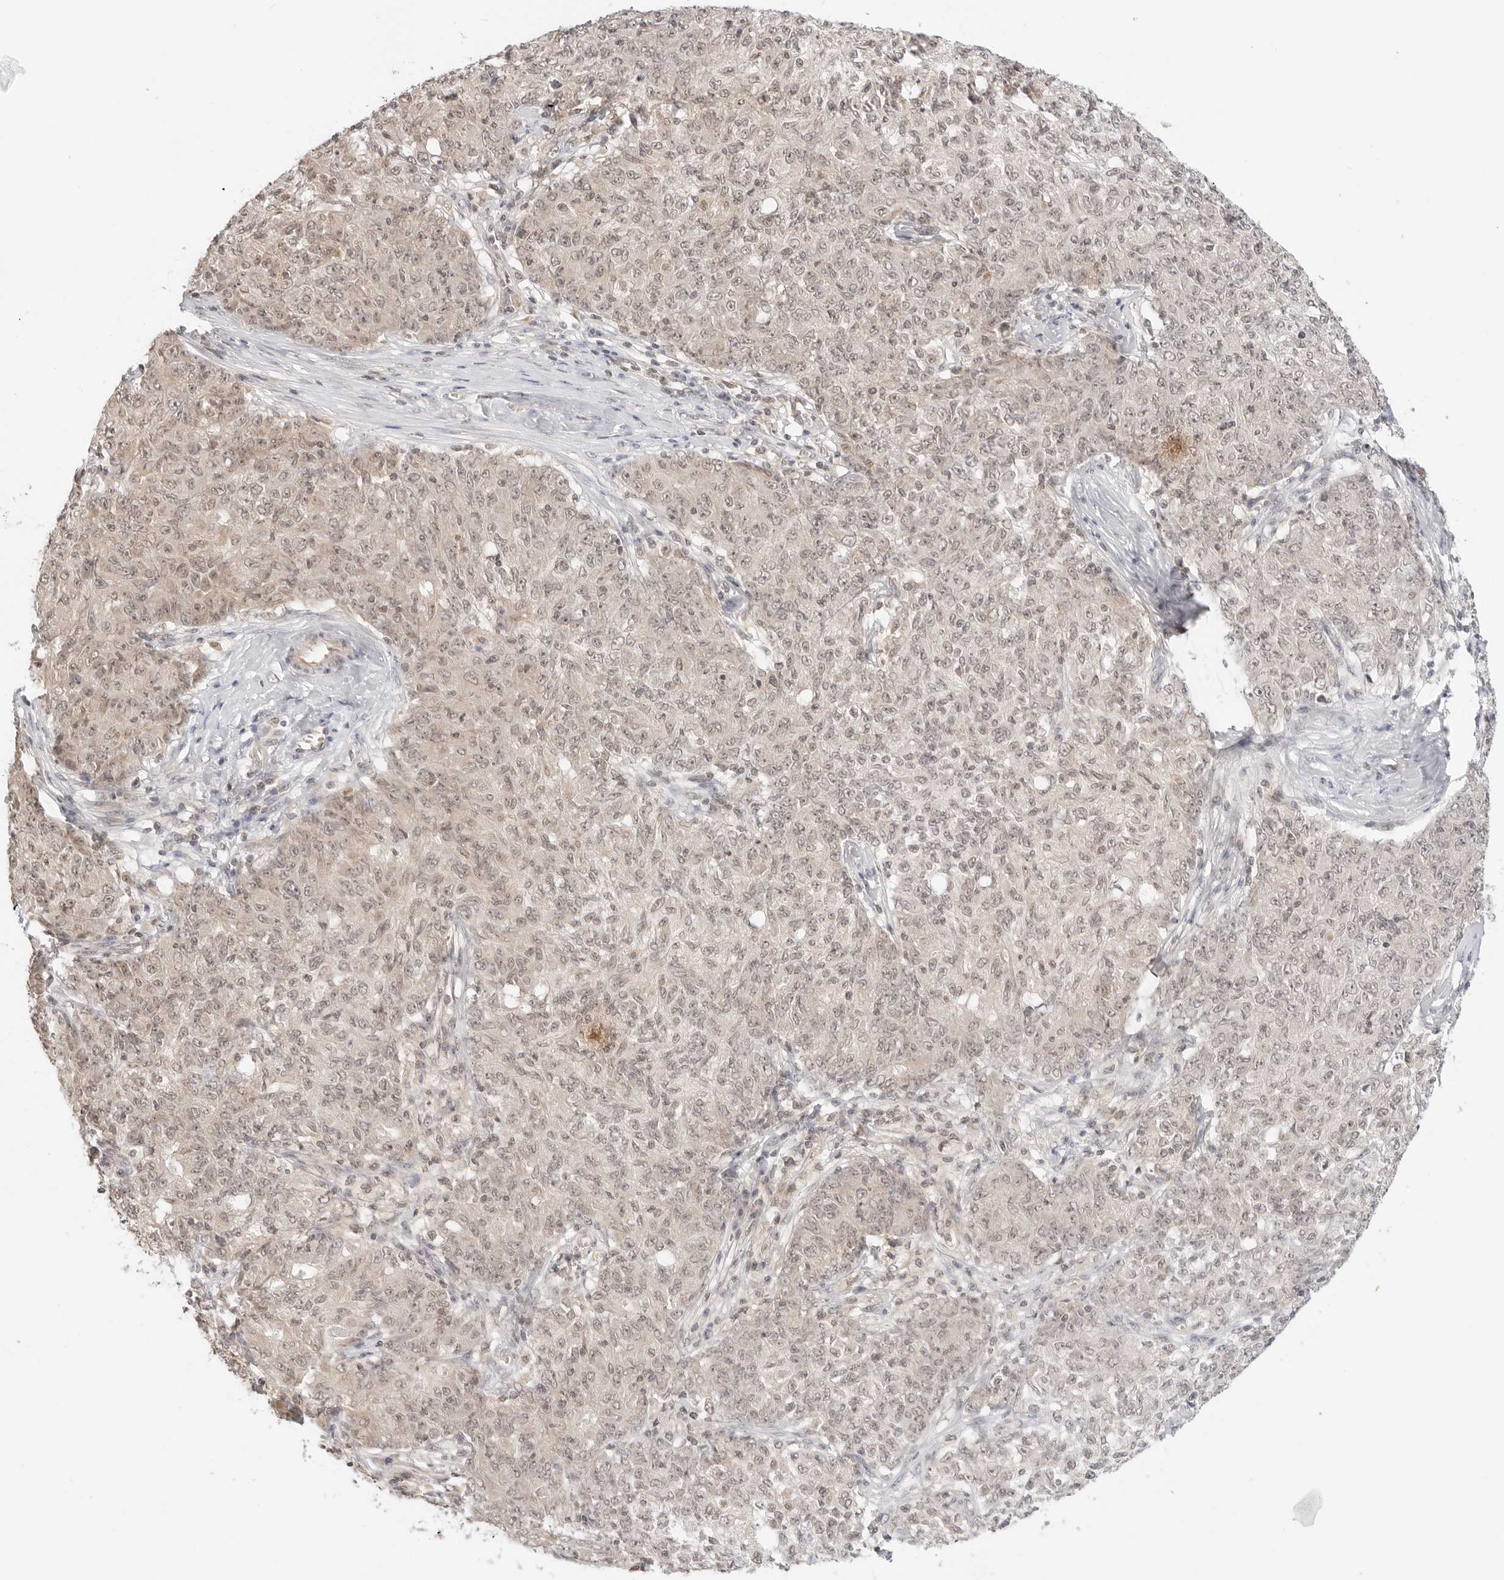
{"staining": {"intensity": "weak", "quantity": ">75%", "location": "cytoplasmic/membranous,nuclear"}, "tissue": "ovarian cancer", "cell_type": "Tumor cells", "image_type": "cancer", "snomed": [{"axis": "morphology", "description": "Carcinoma, endometroid"}, {"axis": "topography", "description": "Ovary"}], "caption": "Tumor cells reveal low levels of weak cytoplasmic/membranous and nuclear positivity in about >75% of cells in ovarian cancer (endometroid carcinoma).", "gene": "GPR34", "patient": {"sex": "female", "age": 42}}